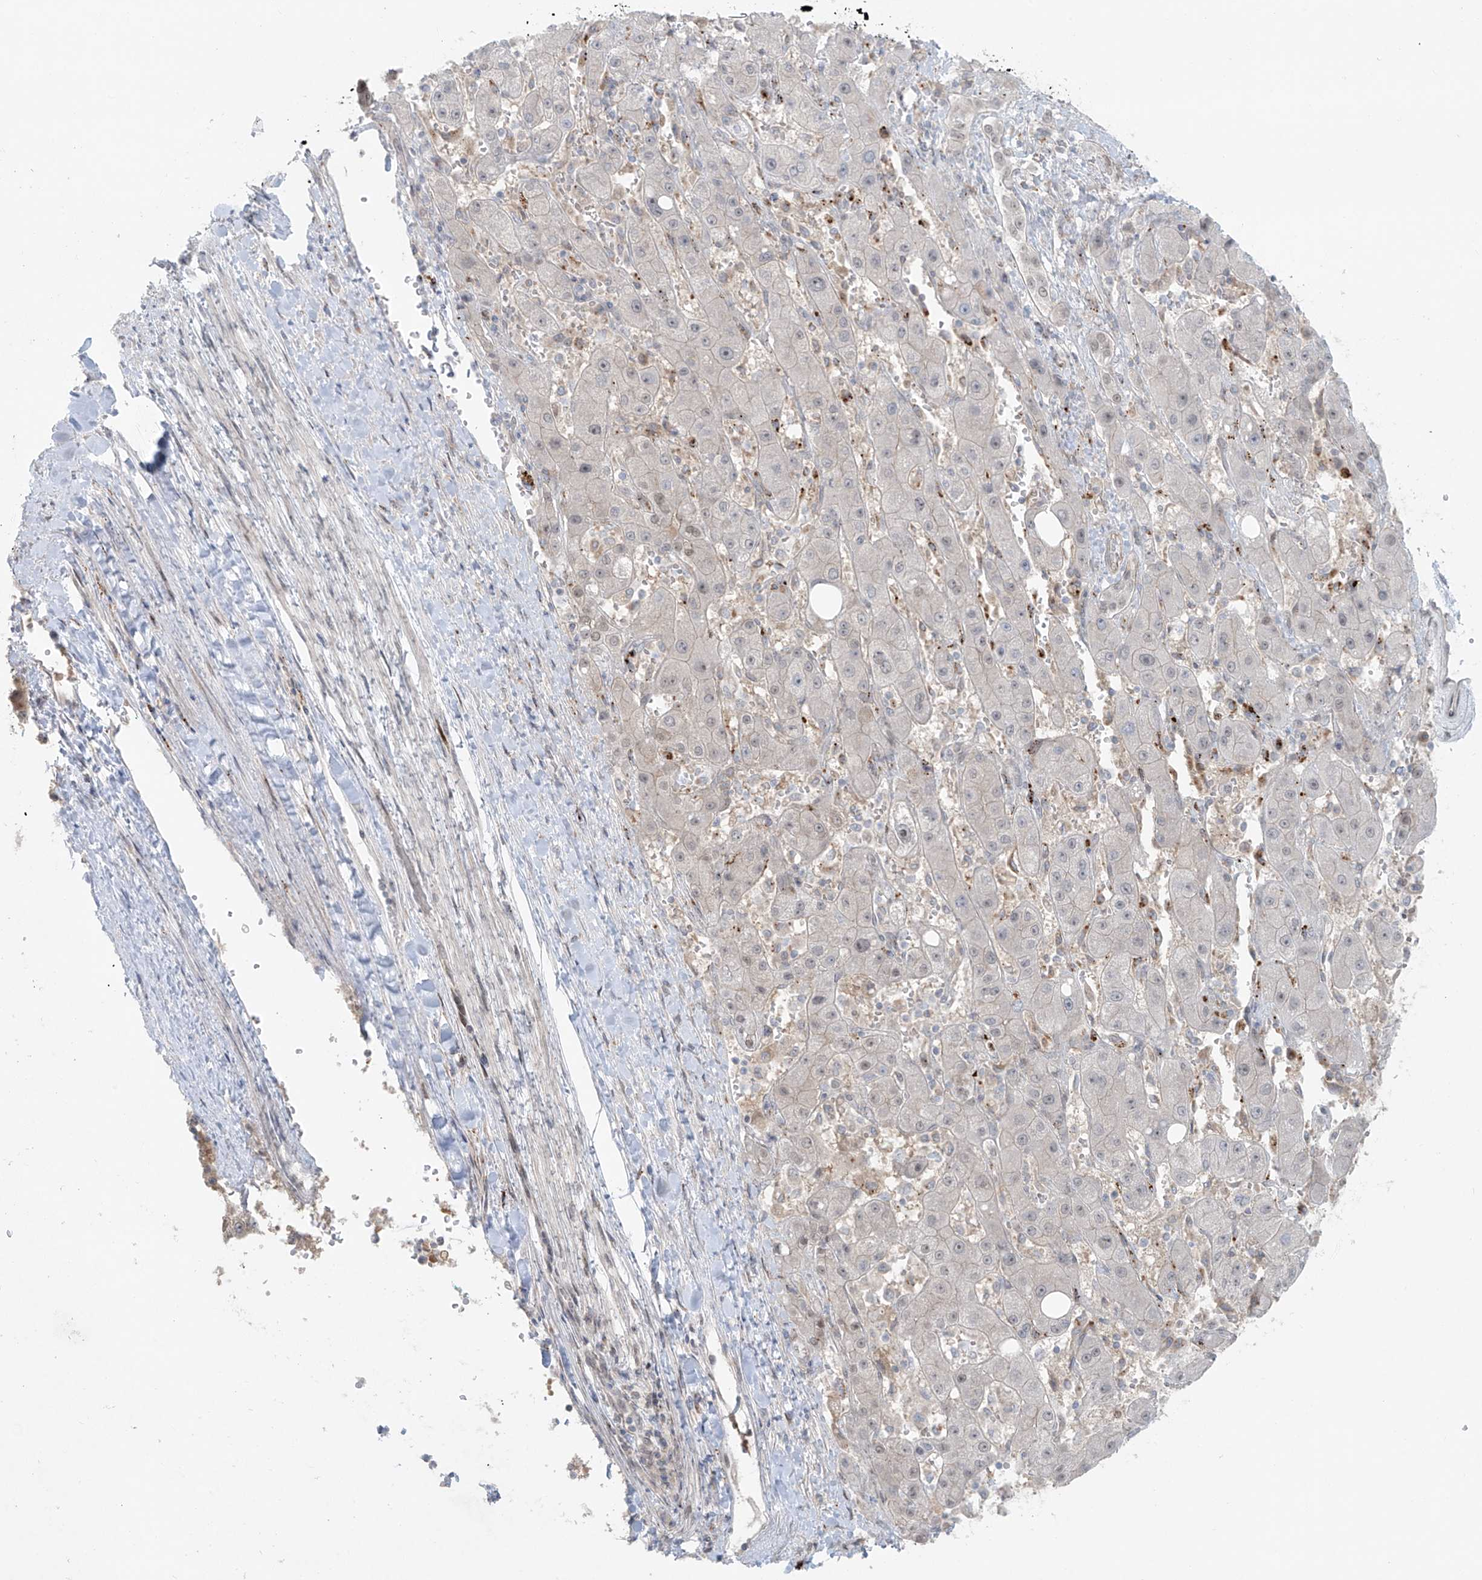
{"staining": {"intensity": "negative", "quantity": "none", "location": "none"}, "tissue": "liver cancer", "cell_type": "Tumor cells", "image_type": "cancer", "snomed": [{"axis": "morphology", "description": "Carcinoma, Hepatocellular, NOS"}, {"axis": "topography", "description": "Liver"}], "caption": "High magnification brightfield microscopy of hepatocellular carcinoma (liver) stained with DAB (brown) and counterstained with hematoxylin (blue): tumor cells show no significant expression.", "gene": "PPAT", "patient": {"sex": "female", "age": 73}}